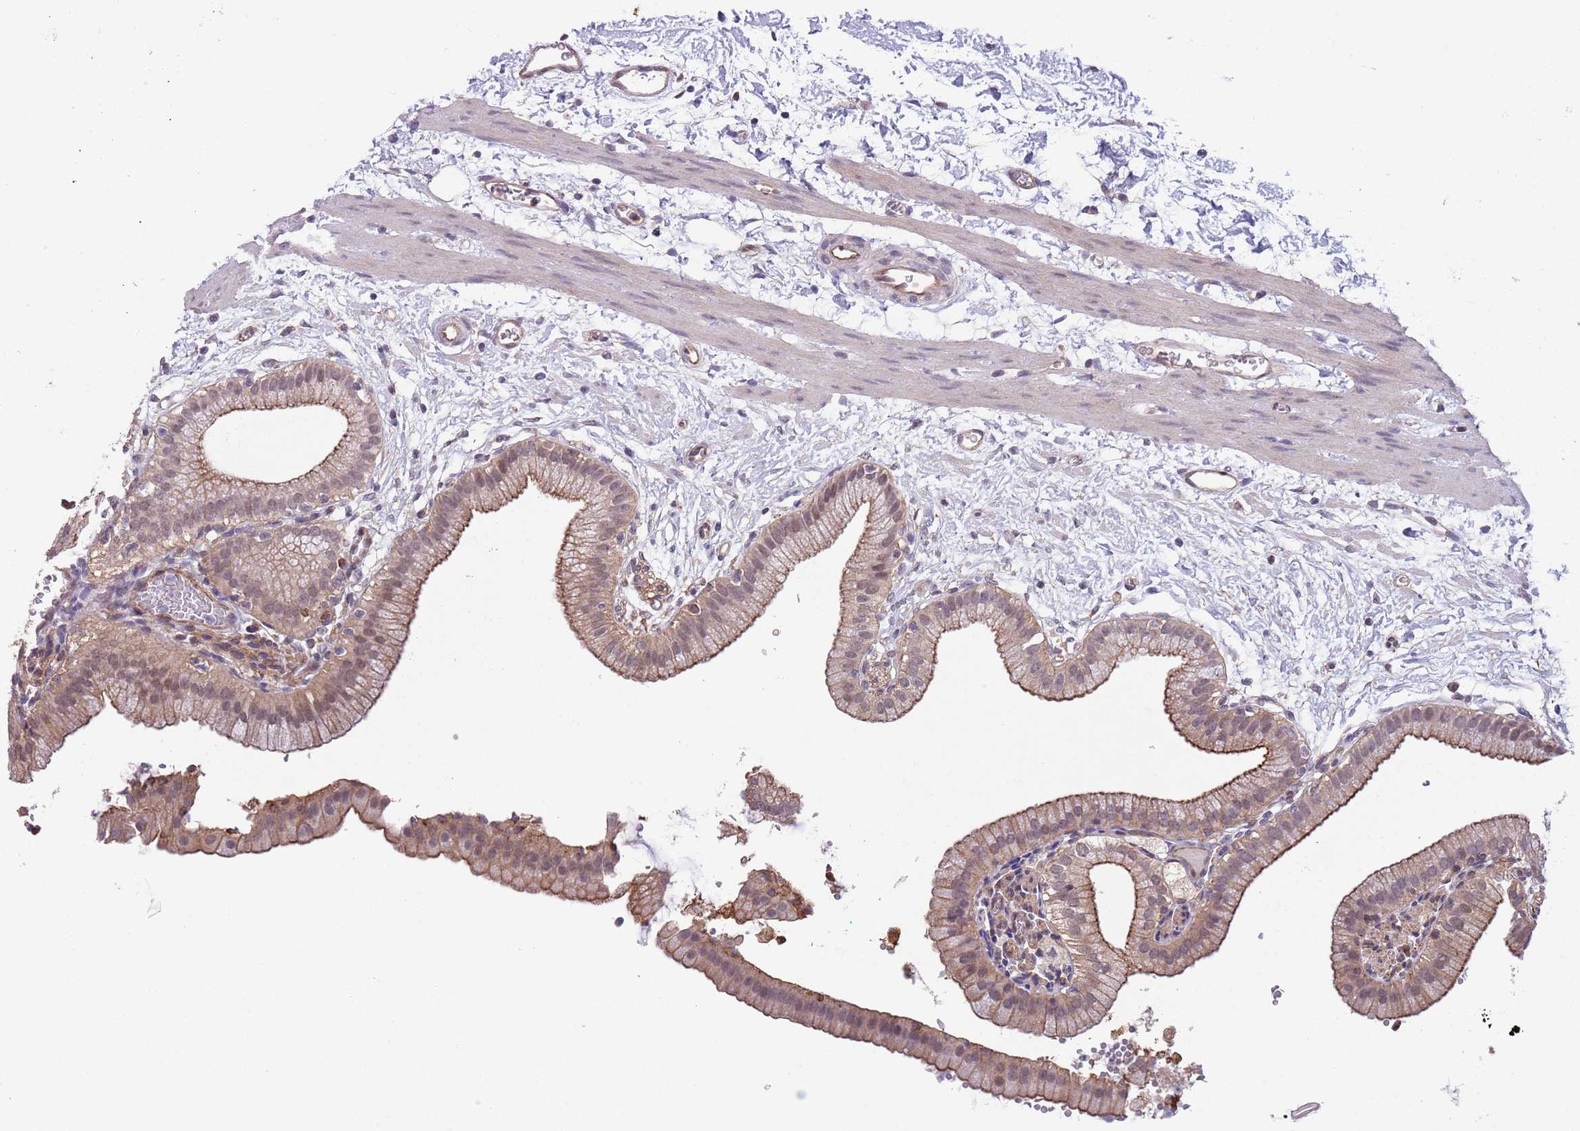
{"staining": {"intensity": "moderate", "quantity": ">75%", "location": "cytoplasmic/membranous,nuclear"}, "tissue": "gallbladder", "cell_type": "Glandular cells", "image_type": "normal", "snomed": [{"axis": "morphology", "description": "Normal tissue, NOS"}, {"axis": "topography", "description": "Gallbladder"}], "caption": "Protein staining of unremarkable gallbladder exhibits moderate cytoplasmic/membranous,nuclear expression in about >75% of glandular cells.", "gene": "CREBZF", "patient": {"sex": "male", "age": 55}}